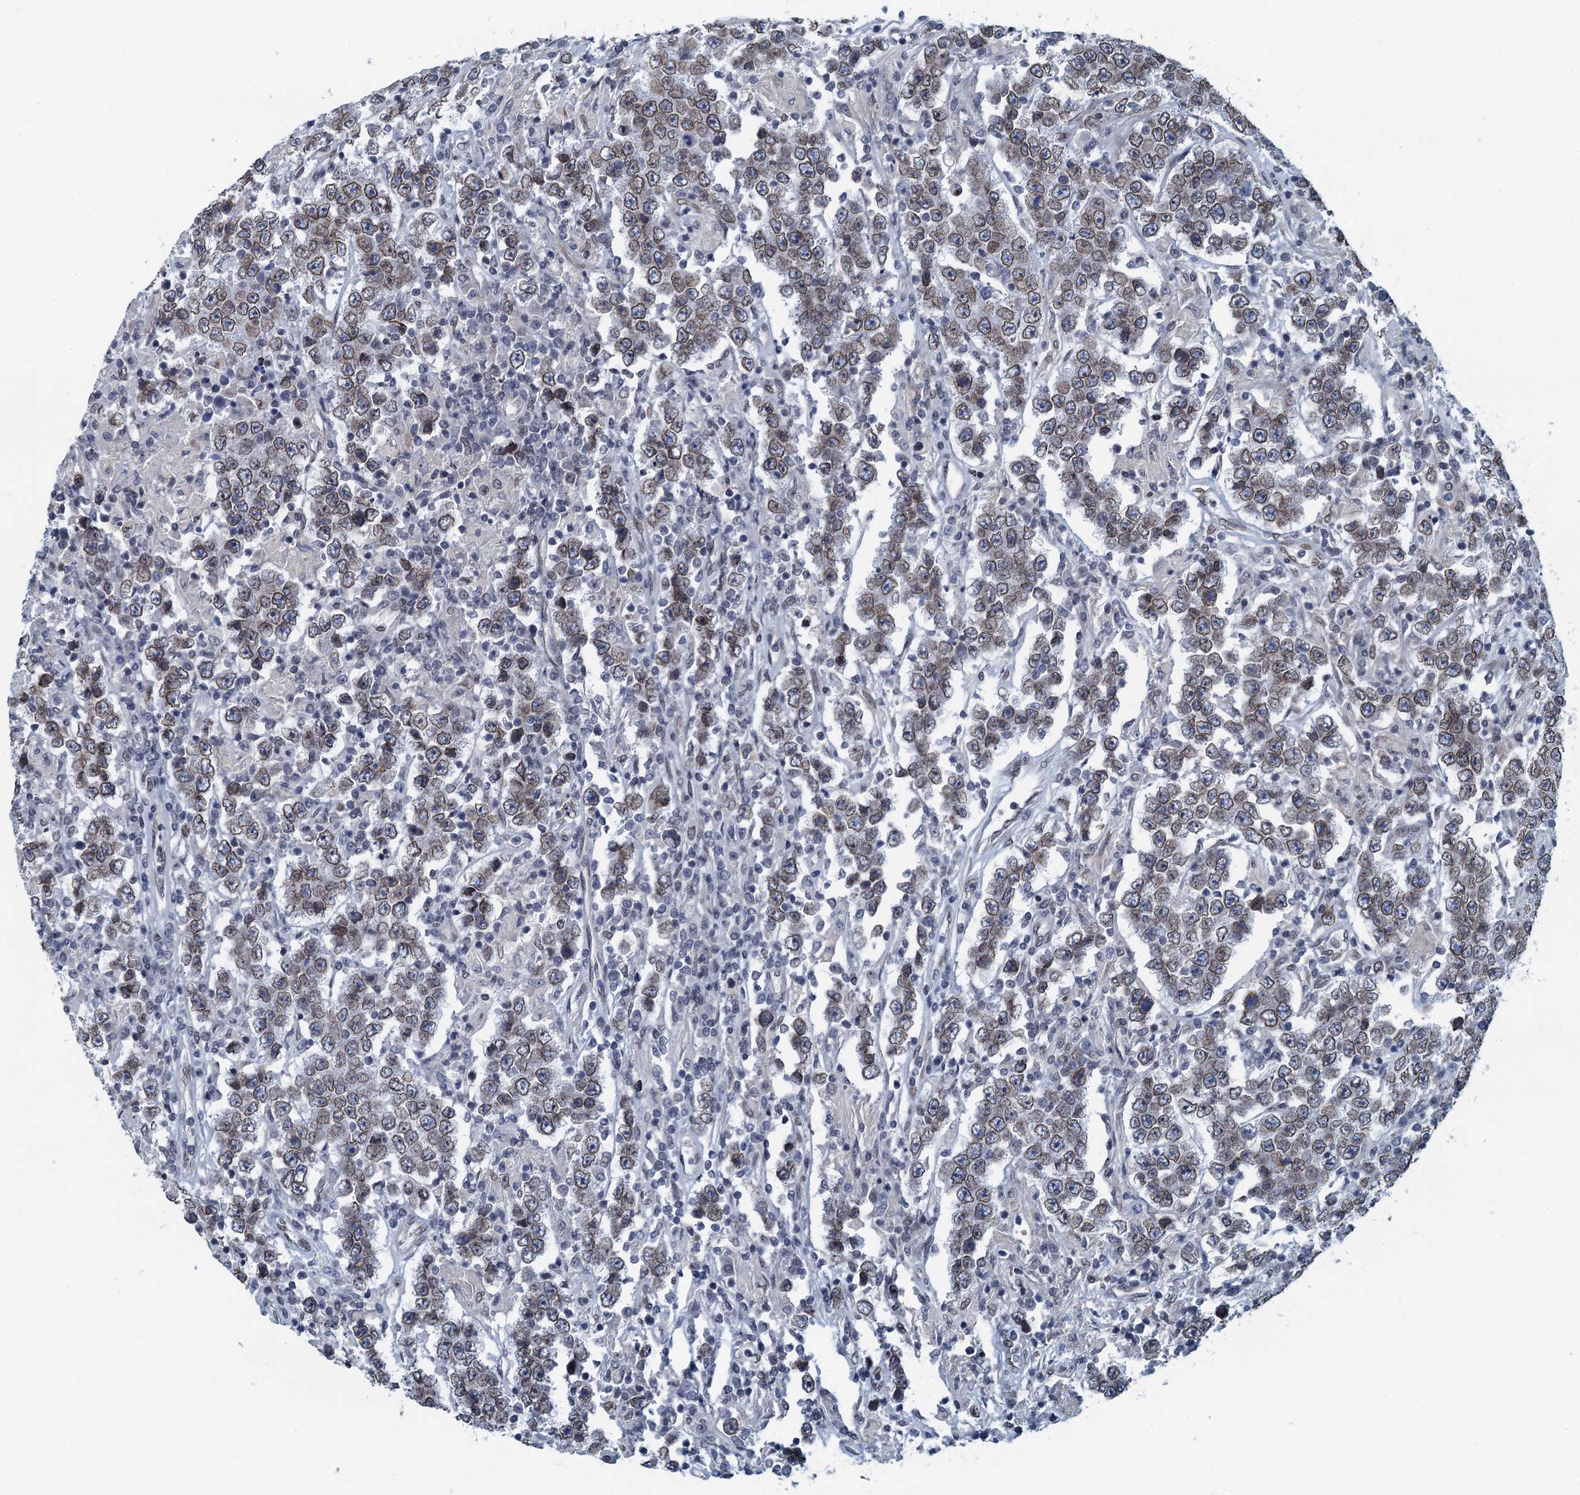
{"staining": {"intensity": "weak", "quantity": ">75%", "location": "cytoplasmic/membranous,nuclear"}, "tissue": "testis cancer", "cell_type": "Tumor cells", "image_type": "cancer", "snomed": [{"axis": "morphology", "description": "Normal tissue, NOS"}, {"axis": "morphology", "description": "Urothelial carcinoma, High grade"}, {"axis": "morphology", "description": "Seminoma, NOS"}, {"axis": "morphology", "description": "Carcinoma, Embryonal, NOS"}, {"axis": "topography", "description": "Urinary bladder"}, {"axis": "topography", "description": "Testis"}], "caption": "Human testis cancer stained for a protein (brown) exhibits weak cytoplasmic/membranous and nuclear positive staining in about >75% of tumor cells.", "gene": "CCDC34", "patient": {"sex": "male", "age": 41}}